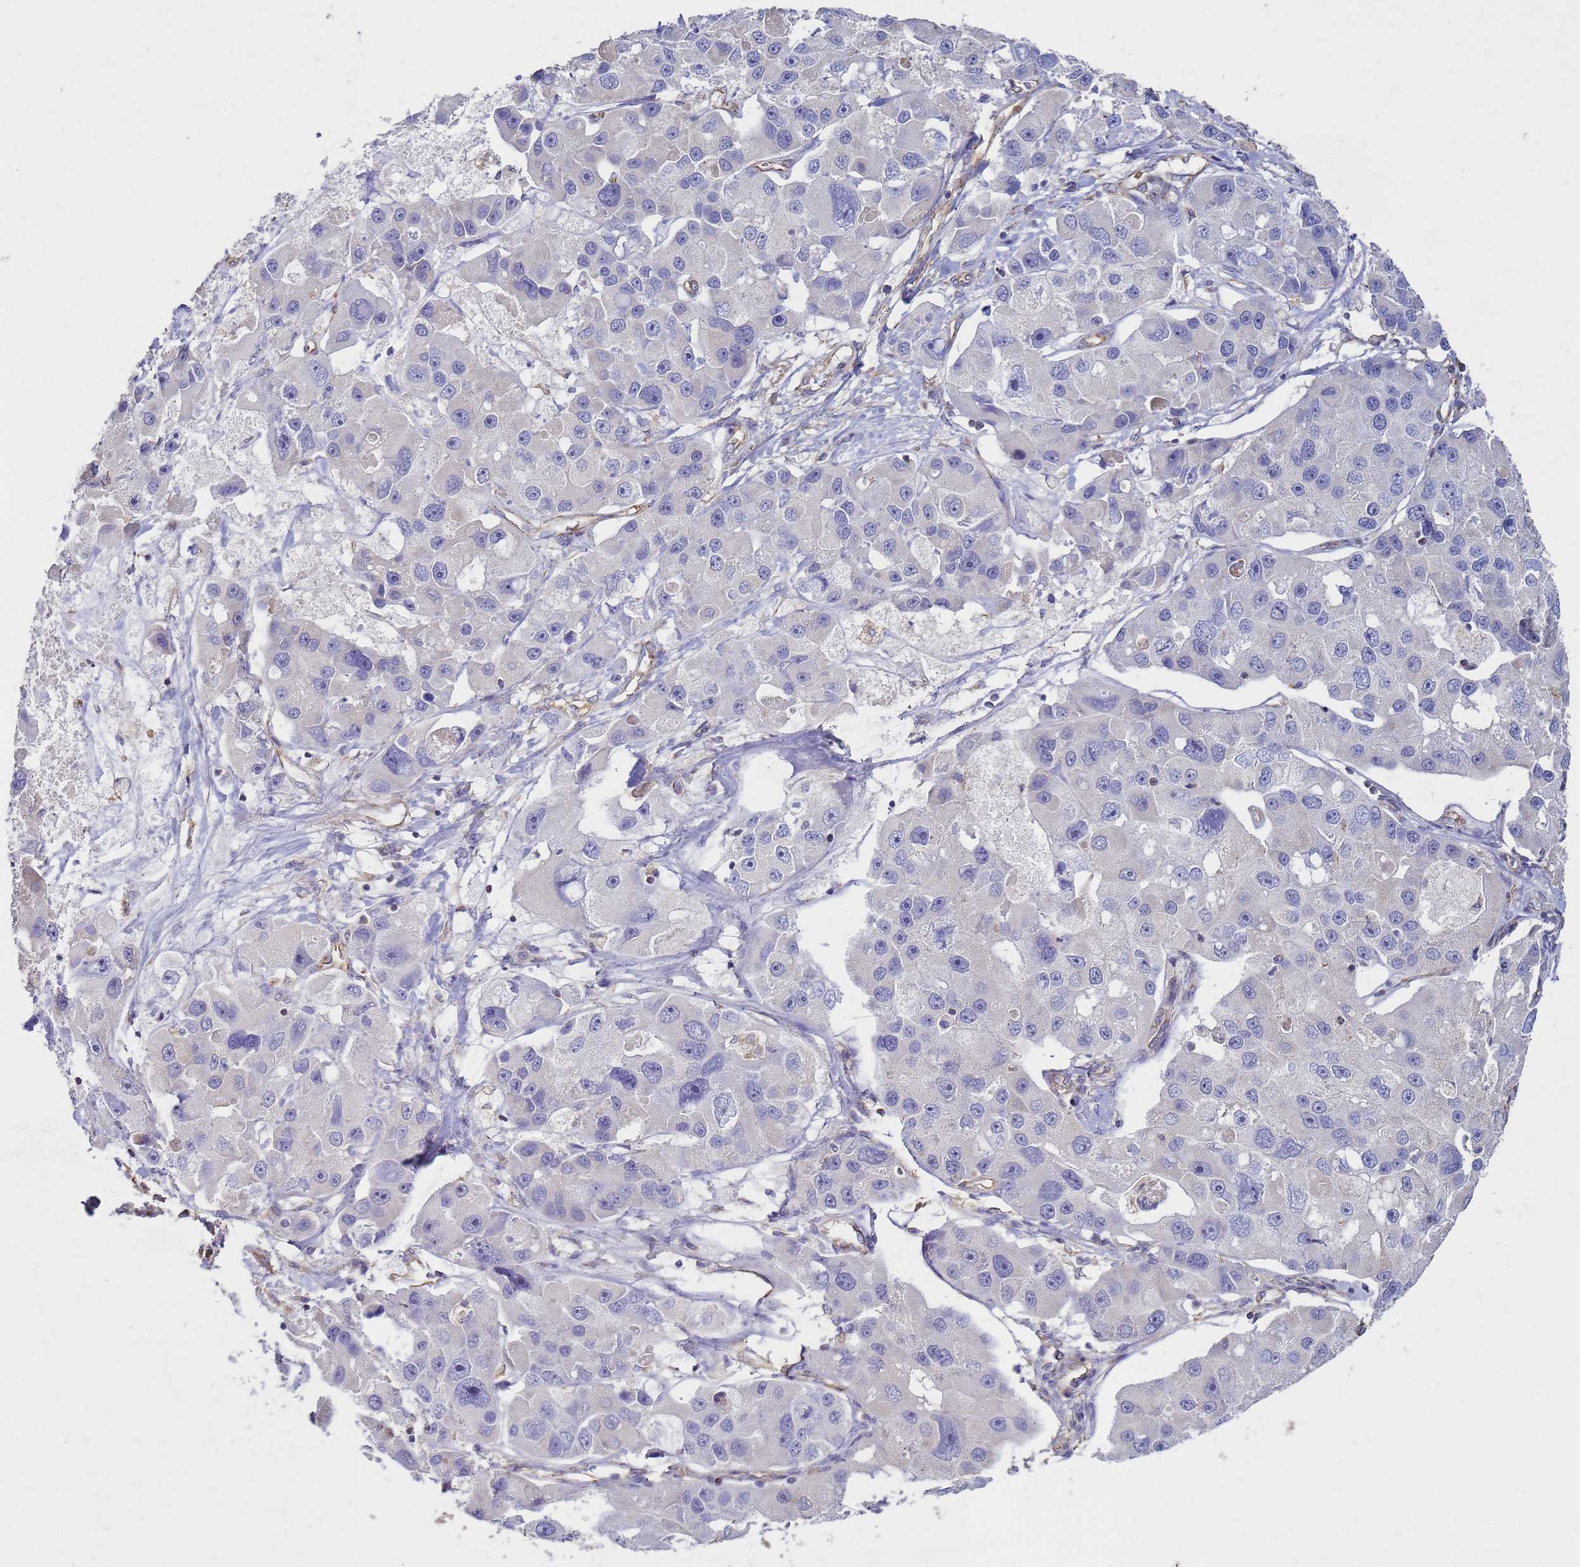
{"staining": {"intensity": "negative", "quantity": "none", "location": "none"}, "tissue": "lung cancer", "cell_type": "Tumor cells", "image_type": "cancer", "snomed": [{"axis": "morphology", "description": "Adenocarcinoma, NOS"}, {"axis": "topography", "description": "Lung"}], "caption": "The immunohistochemistry (IHC) histopathology image has no significant expression in tumor cells of lung adenocarcinoma tissue.", "gene": "SGIP1", "patient": {"sex": "female", "age": 54}}